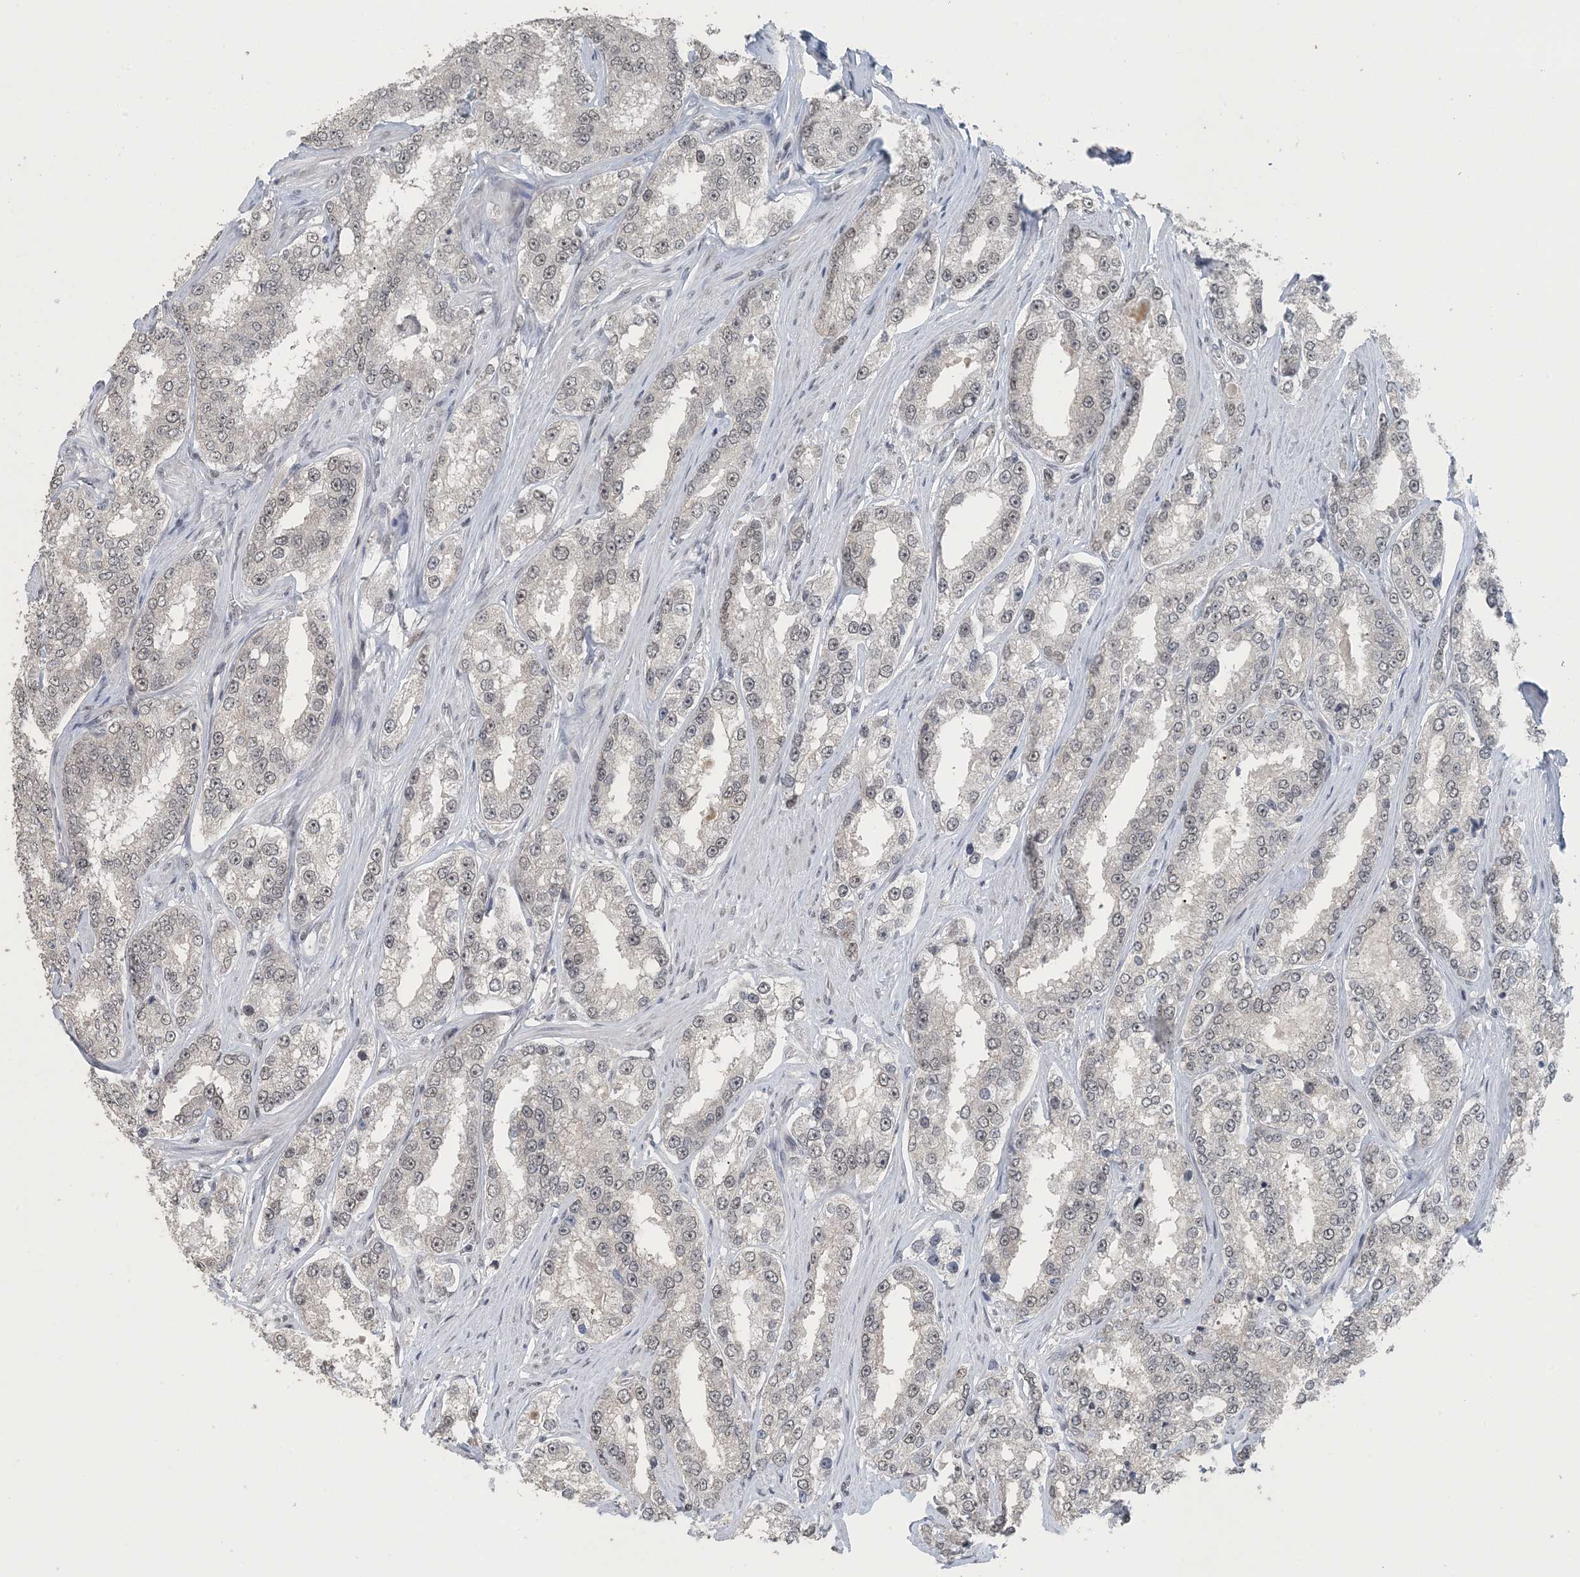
{"staining": {"intensity": "negative", "quantity": "none", "location": "none"}, "tissue": "prostate cancer", "cell_type": "Tumor cells", "image_type": "cancer", "snomed": [{"axis": "morphology", "description": "Normal tissue, NOS"}, {"axis": "morphology", "description": "Adenocarcinoma, High grade"}, {"axis": "topography", "description": "Prostate"}], "caption": "High power microscopy photomicrograph of an immunohistochemistry (IHC) photomicrograph of prostate cancer, revealing no significant expression in tumor cells.", "gene": "MBD2", "patient": {"sex": "male", "age": 83}}